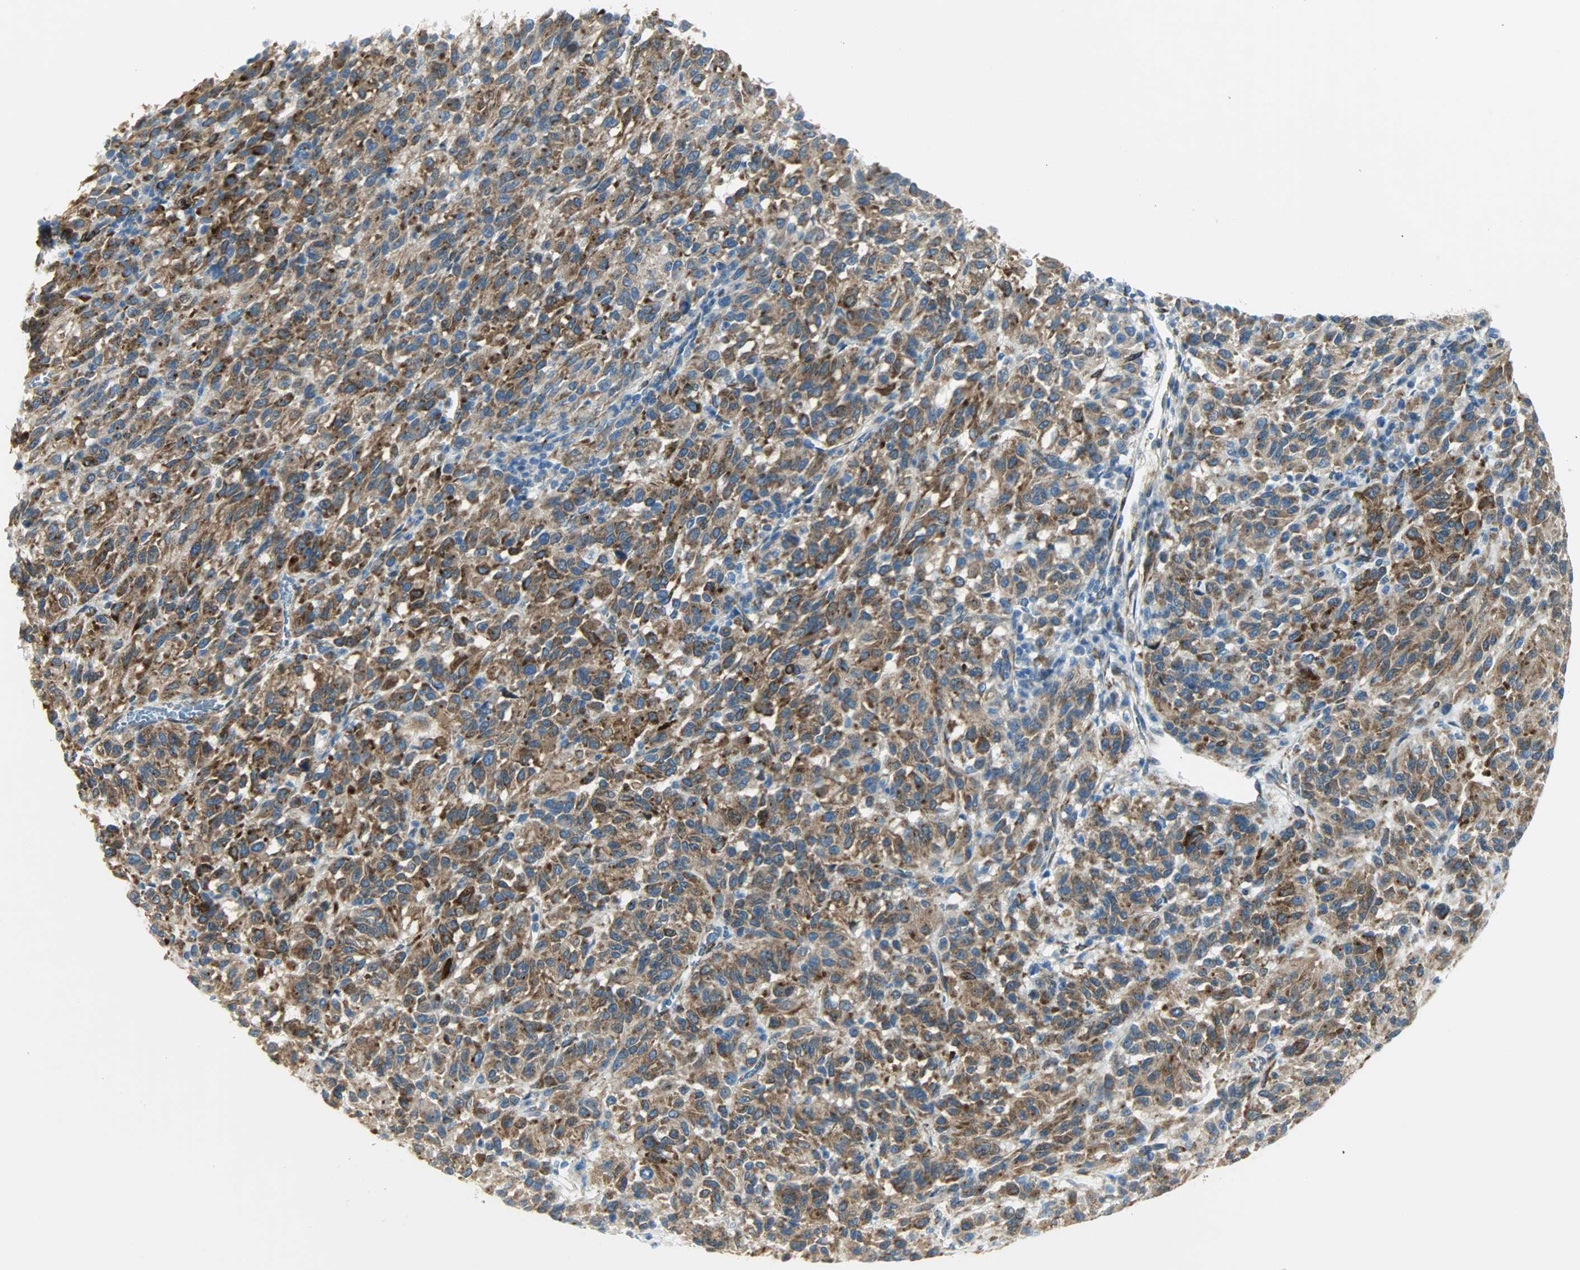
{"staining": {"intensity": "strong", "quantity": ">75%", "location": "cytoplasmic/membranous"}, "tissue": "melanoma", "cell_type": "Tumor cells", "image_type": "cancer", "snomed": [{"axis": "morphology", "description": "Malignant melanoma, Metastatic site"}, {"axis": "topography", "description": "Lung"}], "caption": "IHC (DAB) staining of melanoma demonstrates strong cytoplasmic/membranous protein staining in about >75% of tumor cells. Immunohistochemistry stains the protein in brown and the nuclei are stained blue.", "gene": "PKD2", "patient": {"sex": "male", "age": 64}}